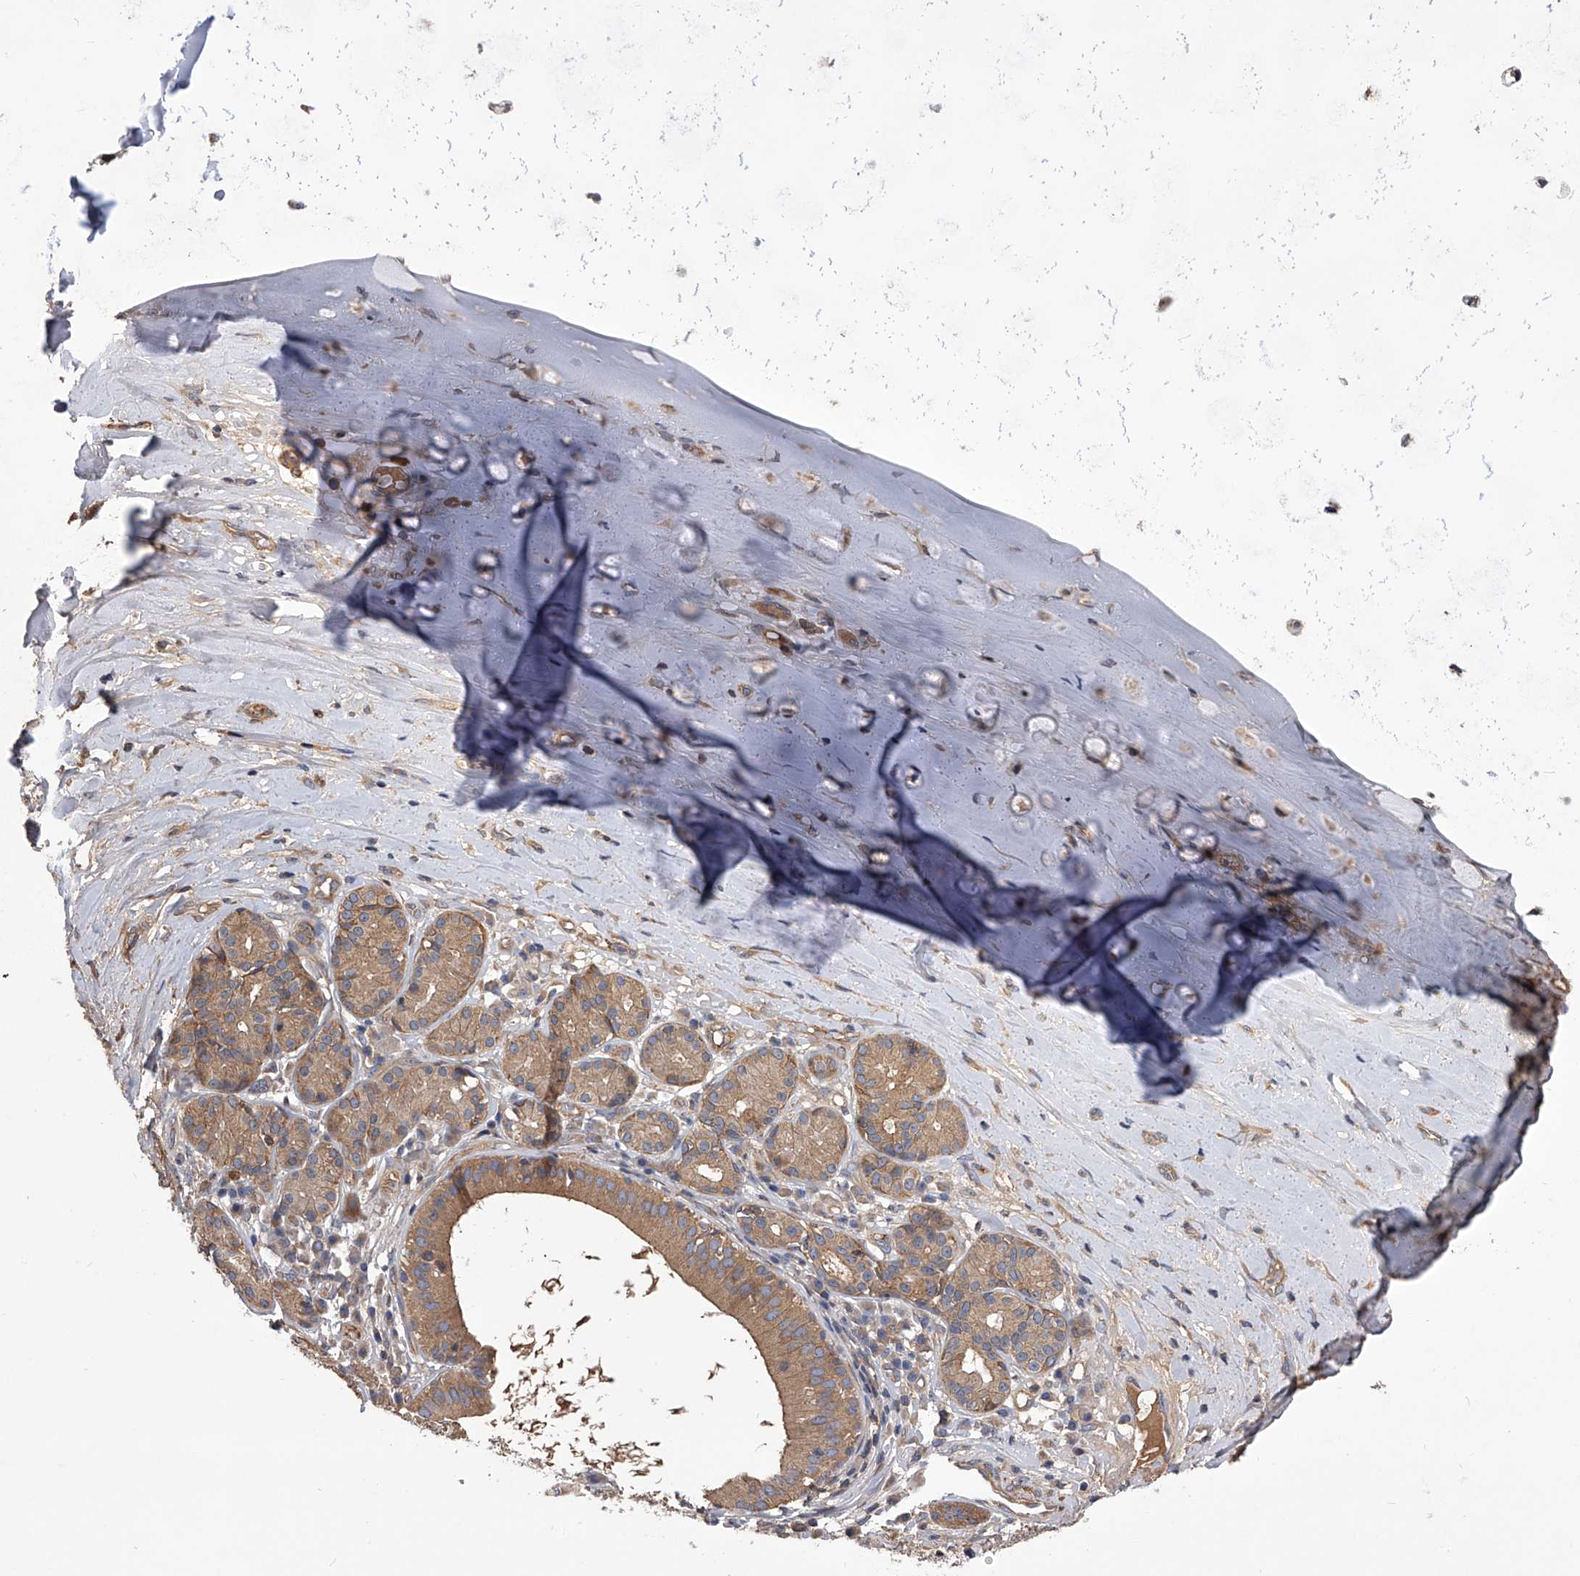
{"staining": {"intensity": "negative", "quantity": "none", "location": "none"}, "tissue": "adipose tissue", "cell_type": "Adipocytes", "image_type": "normal", "snomed": [{"axis": "morphology", "description": "Normal tissue, NOS"}, {"axis": "morphology", "description": "Basal cell carcinoma"}, {"axis": "topography", "description": "Cartilage tissue"}, {"axis": "topography", "description": "Nasopharynx"}, {"axis": "topography", "description": "Oral tissue"}], "caption": "The photomicrograph demonstrates no staining of adipocytes in unremarkable adipose tissue.", "gene": "CUL7", "patient": {"sex": "female", "age": 77}}